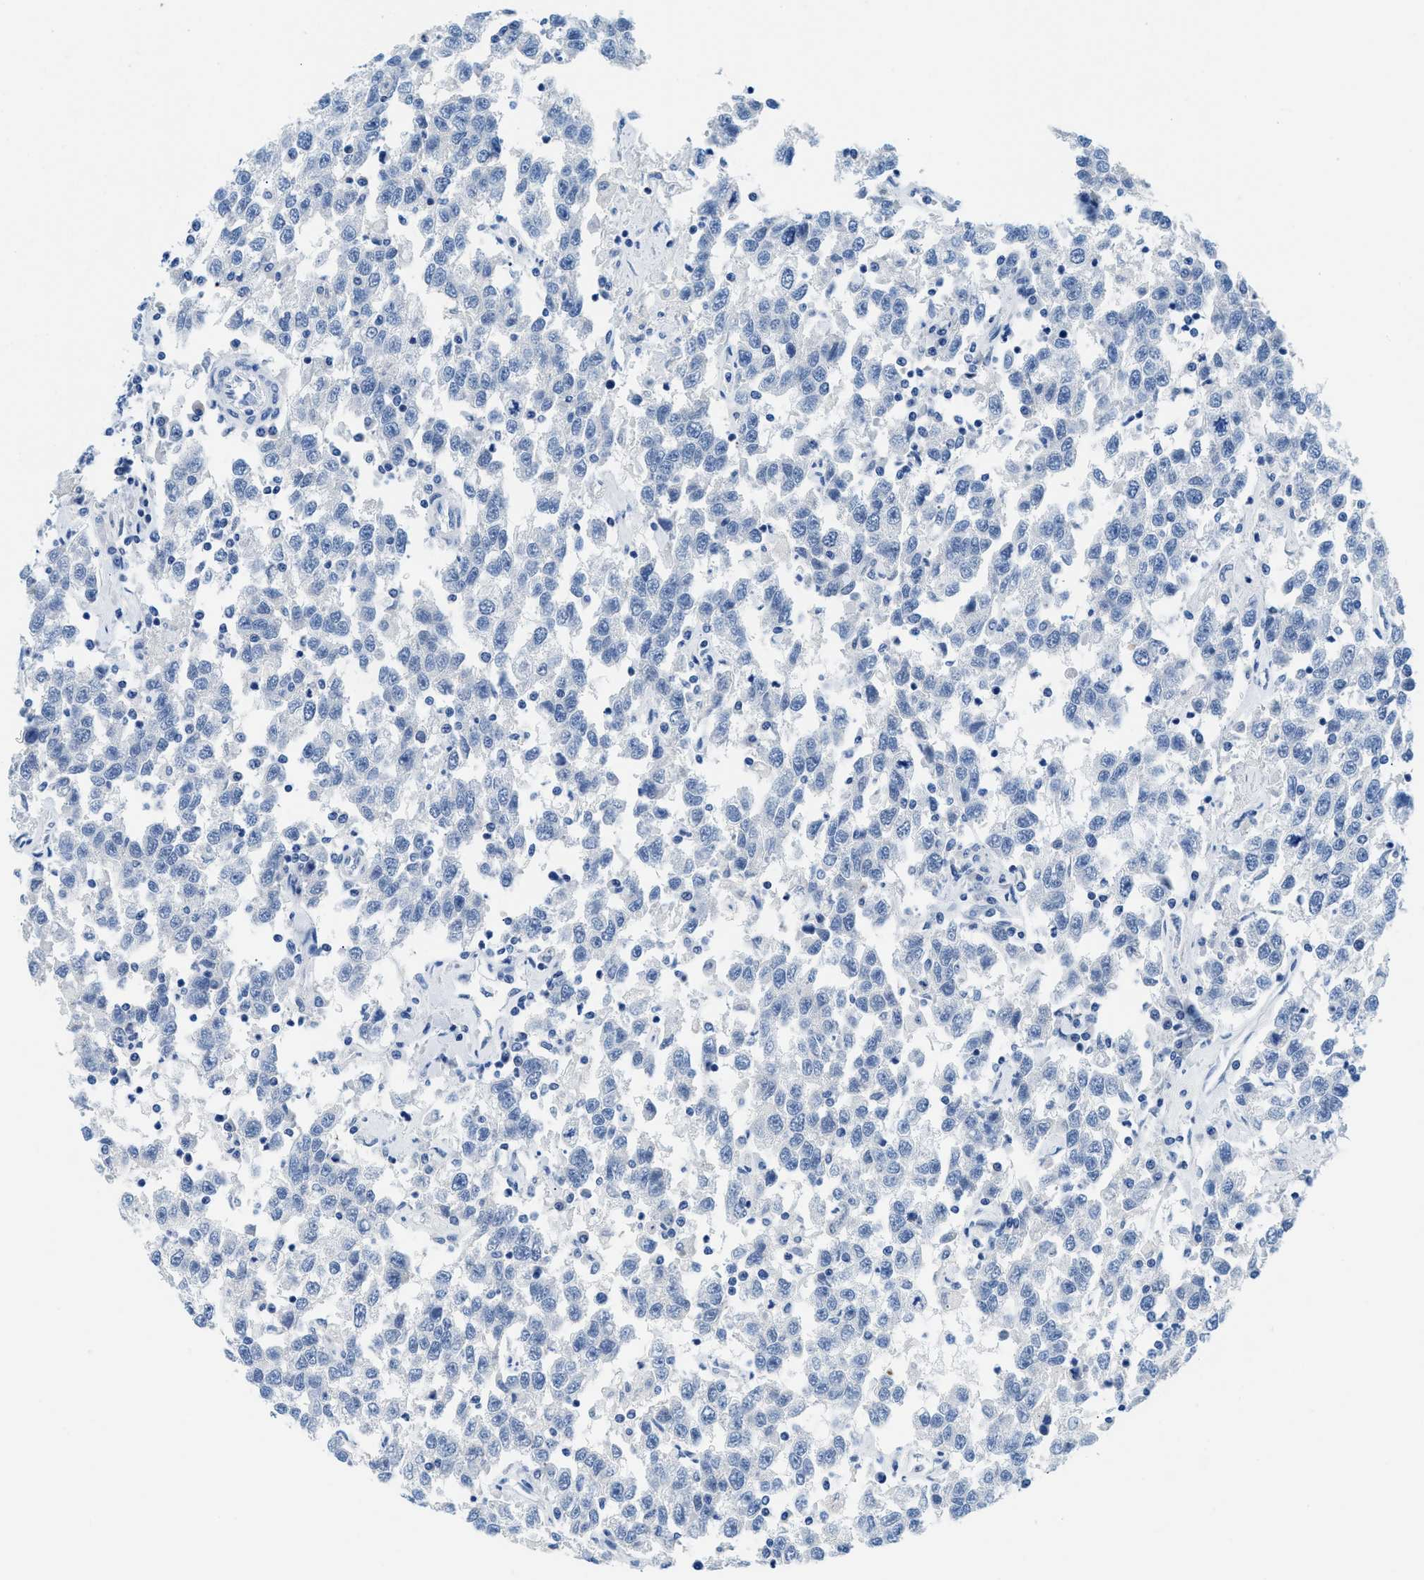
{"staining": {"intensity": "negative", "quantity": "none", "location": "none"}, "tissue": "testis cancer", "cell_type": "Tumor cells", "image_type": "cancer", "snomed": [{"axis": "morphology", "description": "Seminoma, NOS"}, {"axis": "topography", "description": "Testis"}], "caption": "A photomicrograph of human seminoma (testis) is negative for staining in tumor cells.", "gene": "MBL2", "patient": {"sex": "male", "age": 41}}